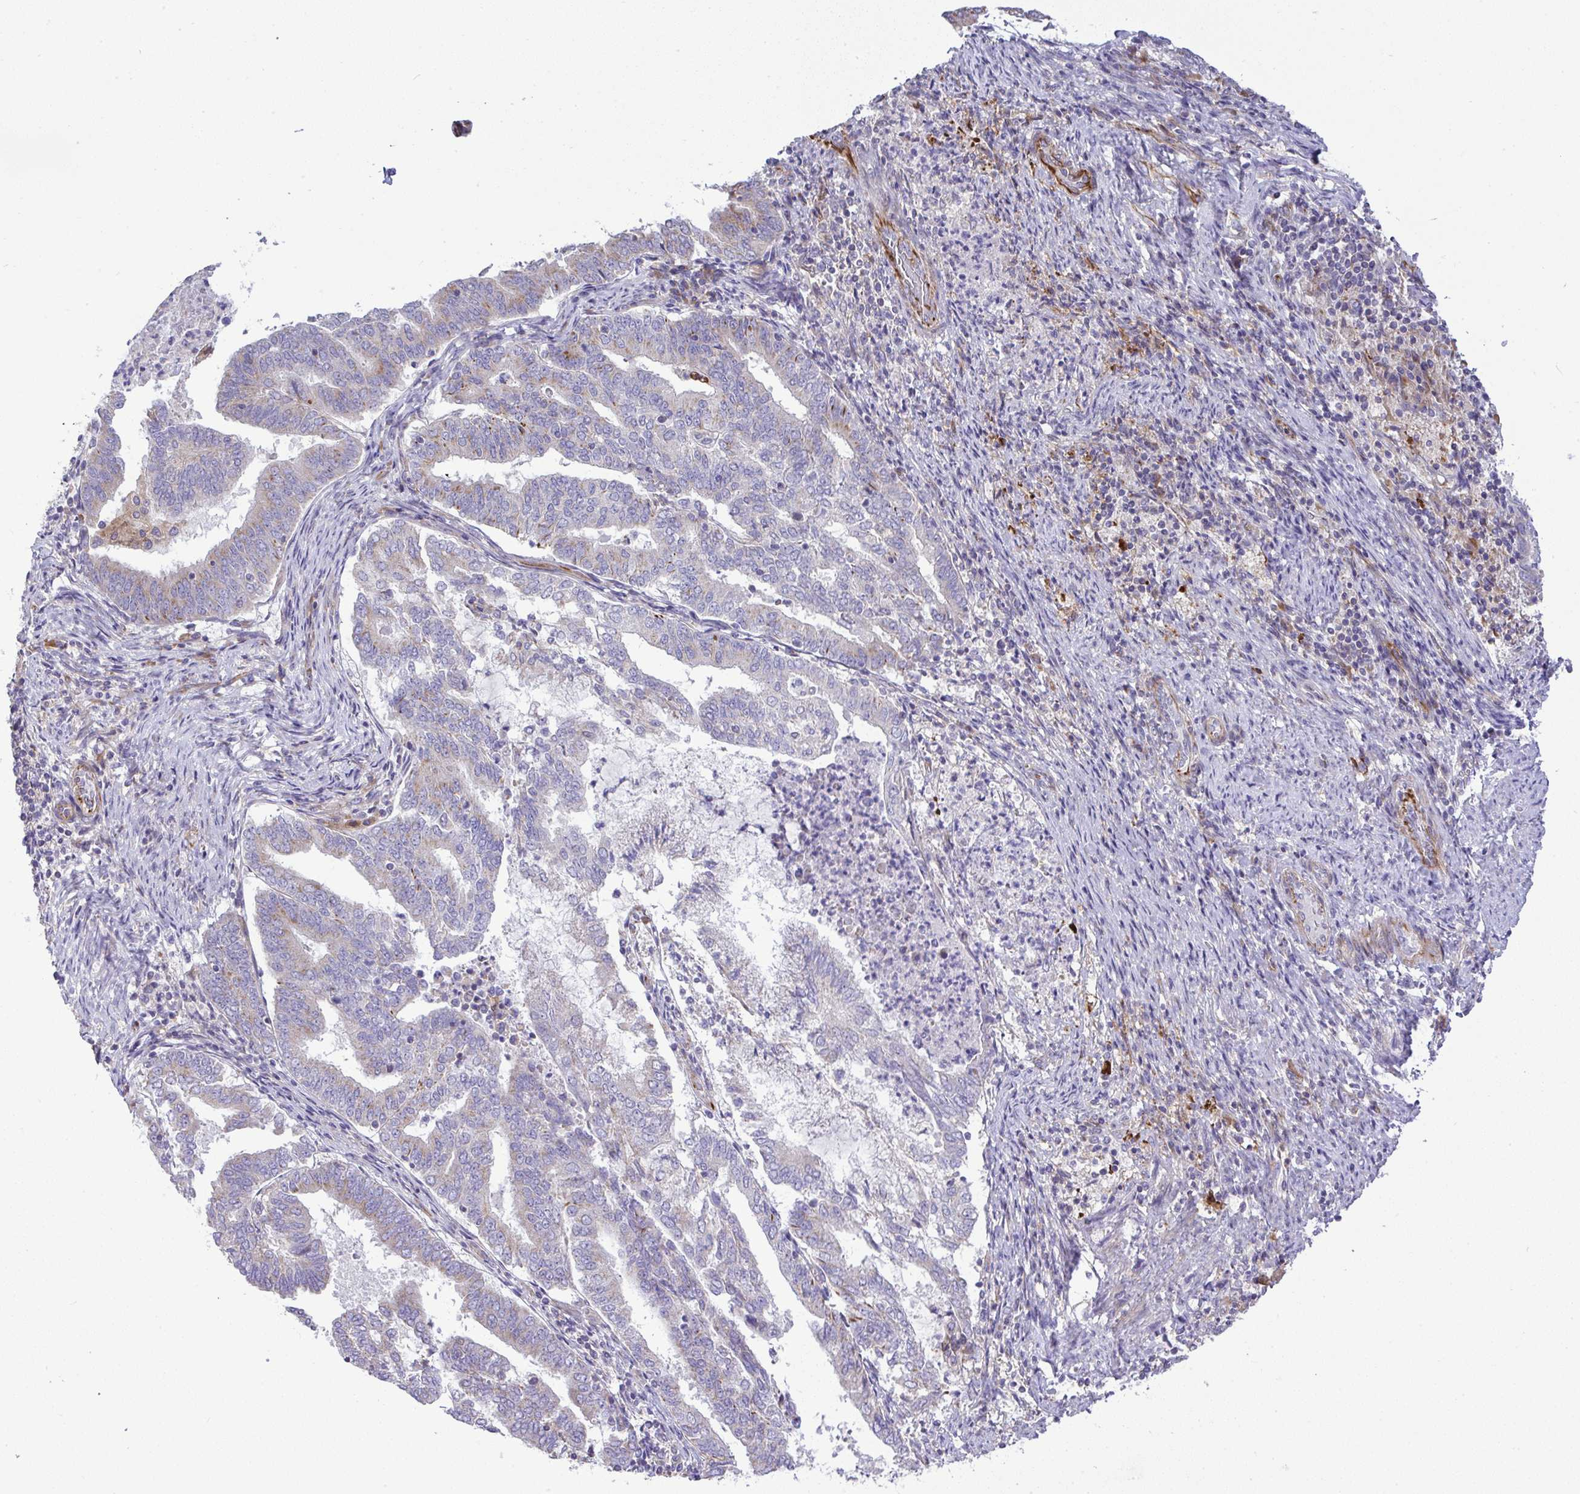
{"staining": {"intensity": "weak", "quantity": "<25%", "location": "cytoplasmic/membranous"}, "tissue": "endometrial cancer", "cell_type": "Tumor cells", "image_type": "cancer", "snomed": [{"axis": "morphology", "description": "Adenocarcinoma, NOS"}, {"axis": "topography", "description": "Endometrium"}], "caption": "DAB (3,3'-diaminobenzidine) immunohistochemical staining of human endometrial cancer (adenocarcinoma) exhibits no significant expression in tumor cells.", "gene": "GRID2", "patient": {"sex": "female", "age": 80}}